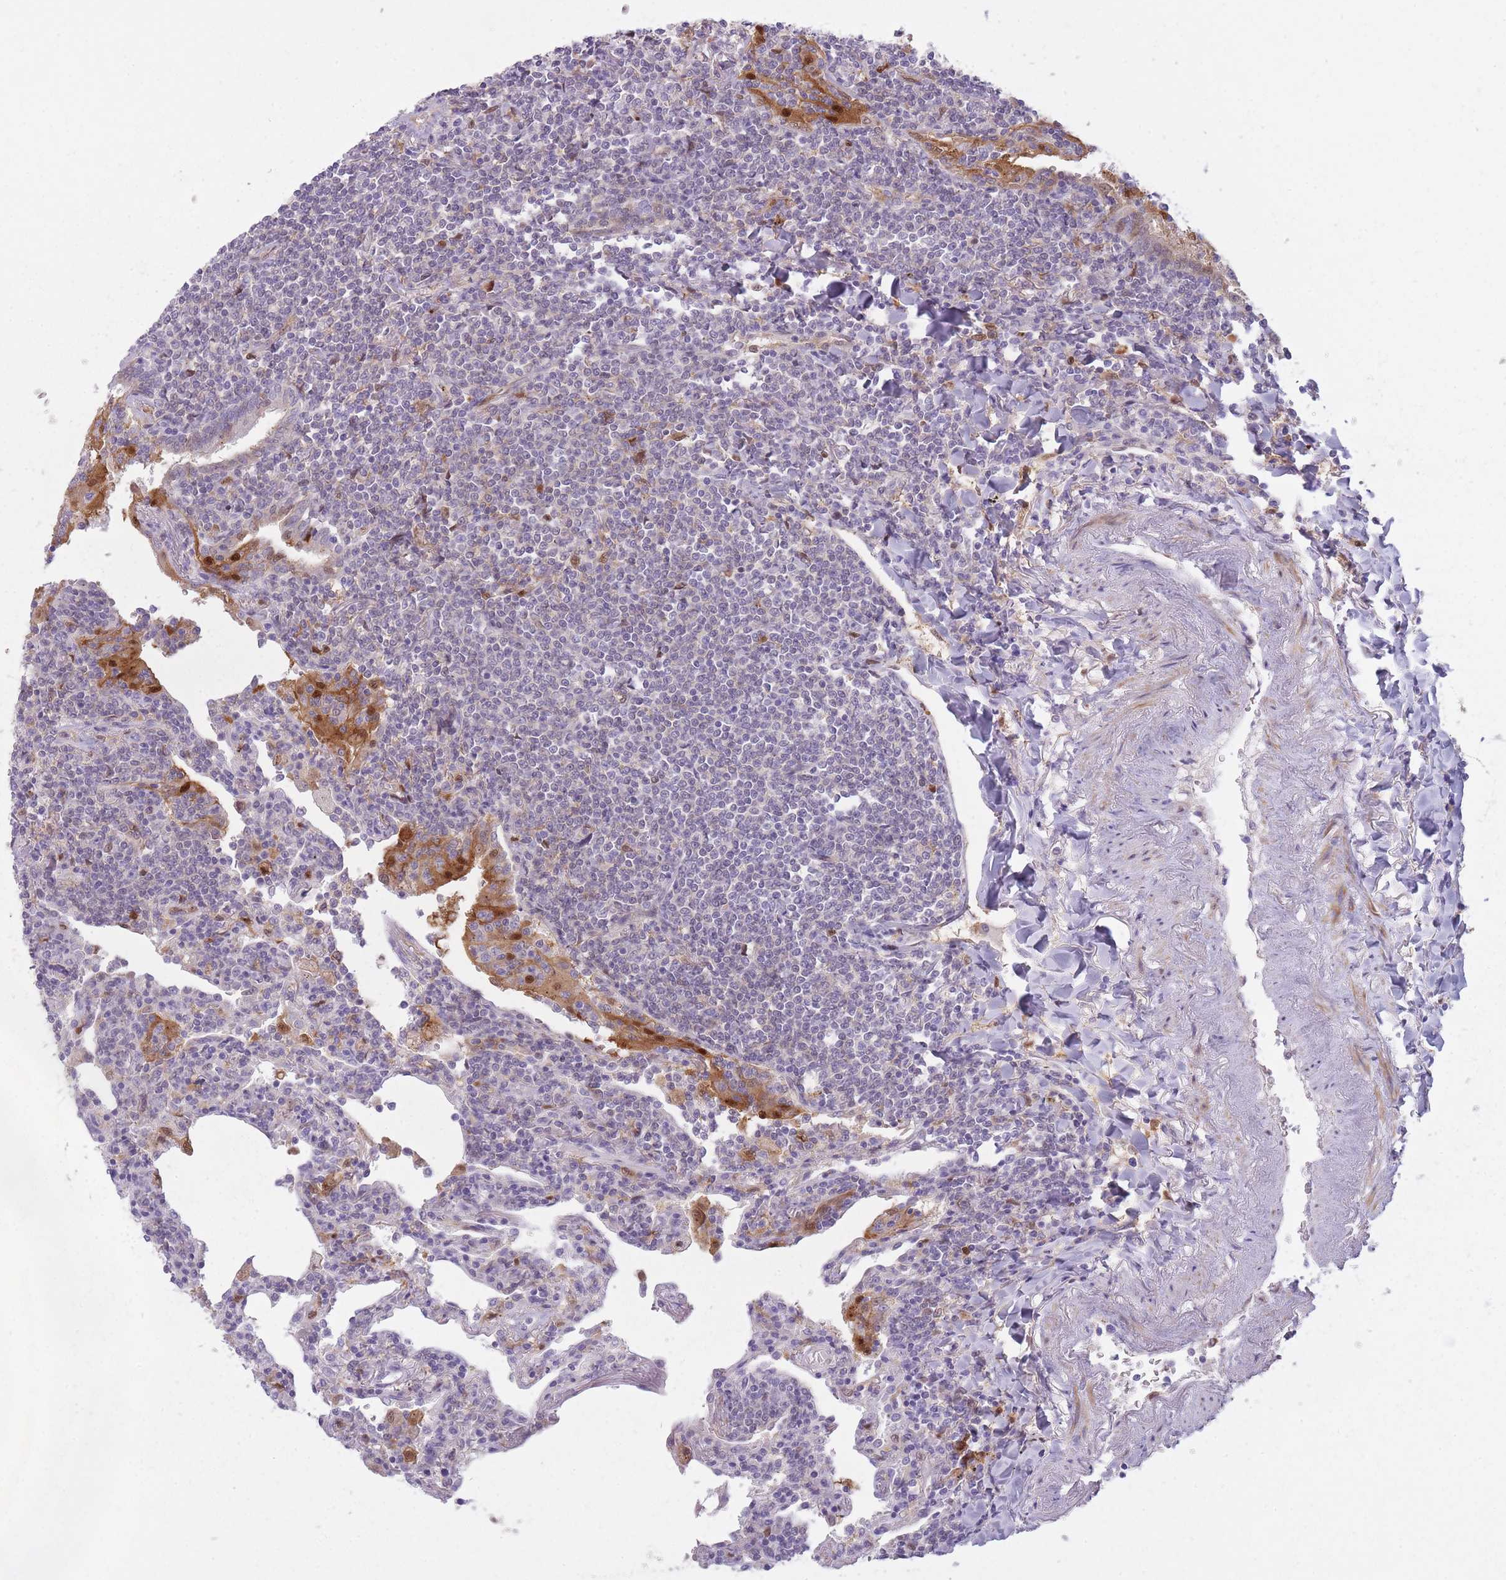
{"staining": {"intensity": "weak", "quantity": "<25%", "location": "cytoplasmic/membranous"}, "tissue": "lymphoma", "cell_type": "Tumor cells", "image_type": "cancer", "snomed": [{"axis": "morphology", "description": "Malignant lymphoma, non-Hodgkin's type, Low grade"}, {"axis": "topography", "description": "Lung"}], "caption": "Immunohistochemical staining of human low-grade malignant lymphoma, non-Hodgkin's type exhibits no significant expression in tumor cells.", "gene": "LGALS9", "patient": {"sex": "female", "age": 71}}